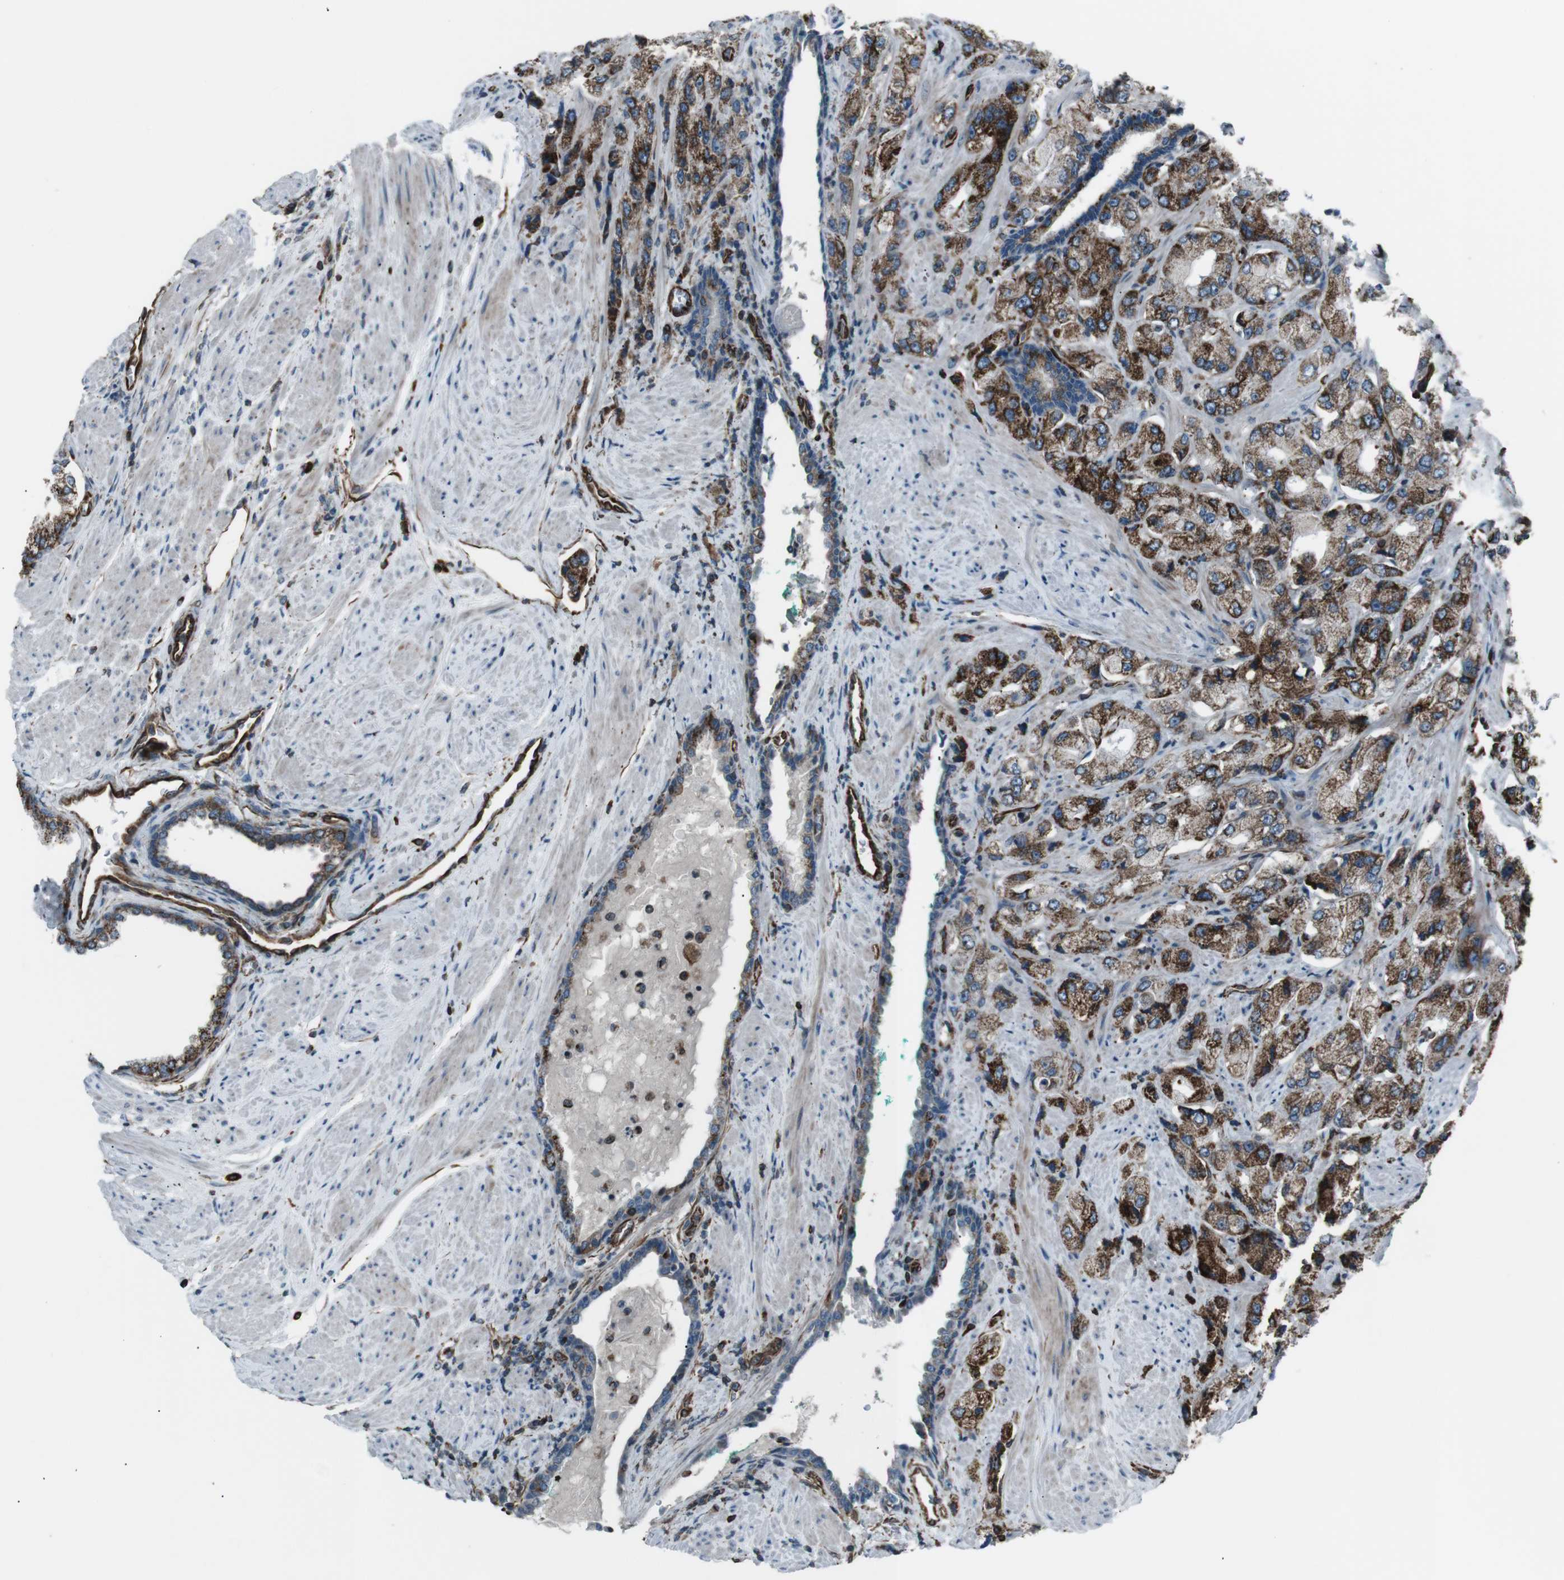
{"staining": {"intensity": "strong", "quantity": ">75%", "location": "cytoplasmic/membranous"}, "tissue": "prostate cancer", "cell_type": "Tumor cells", "image_type": "cancer", "snomed": [{"axis": "morphology", "description": "Adenocarcinoma, High grade"}, {"axis": "topography", "description": "Prostate"}], "caption": "Prostate cancer stained with IHC exhibits strong cytoplasmic/membranous staining in about >75% of tumor cells.", "gene": "TMEM141", "patient": {"sex": "male", "age": 58}}